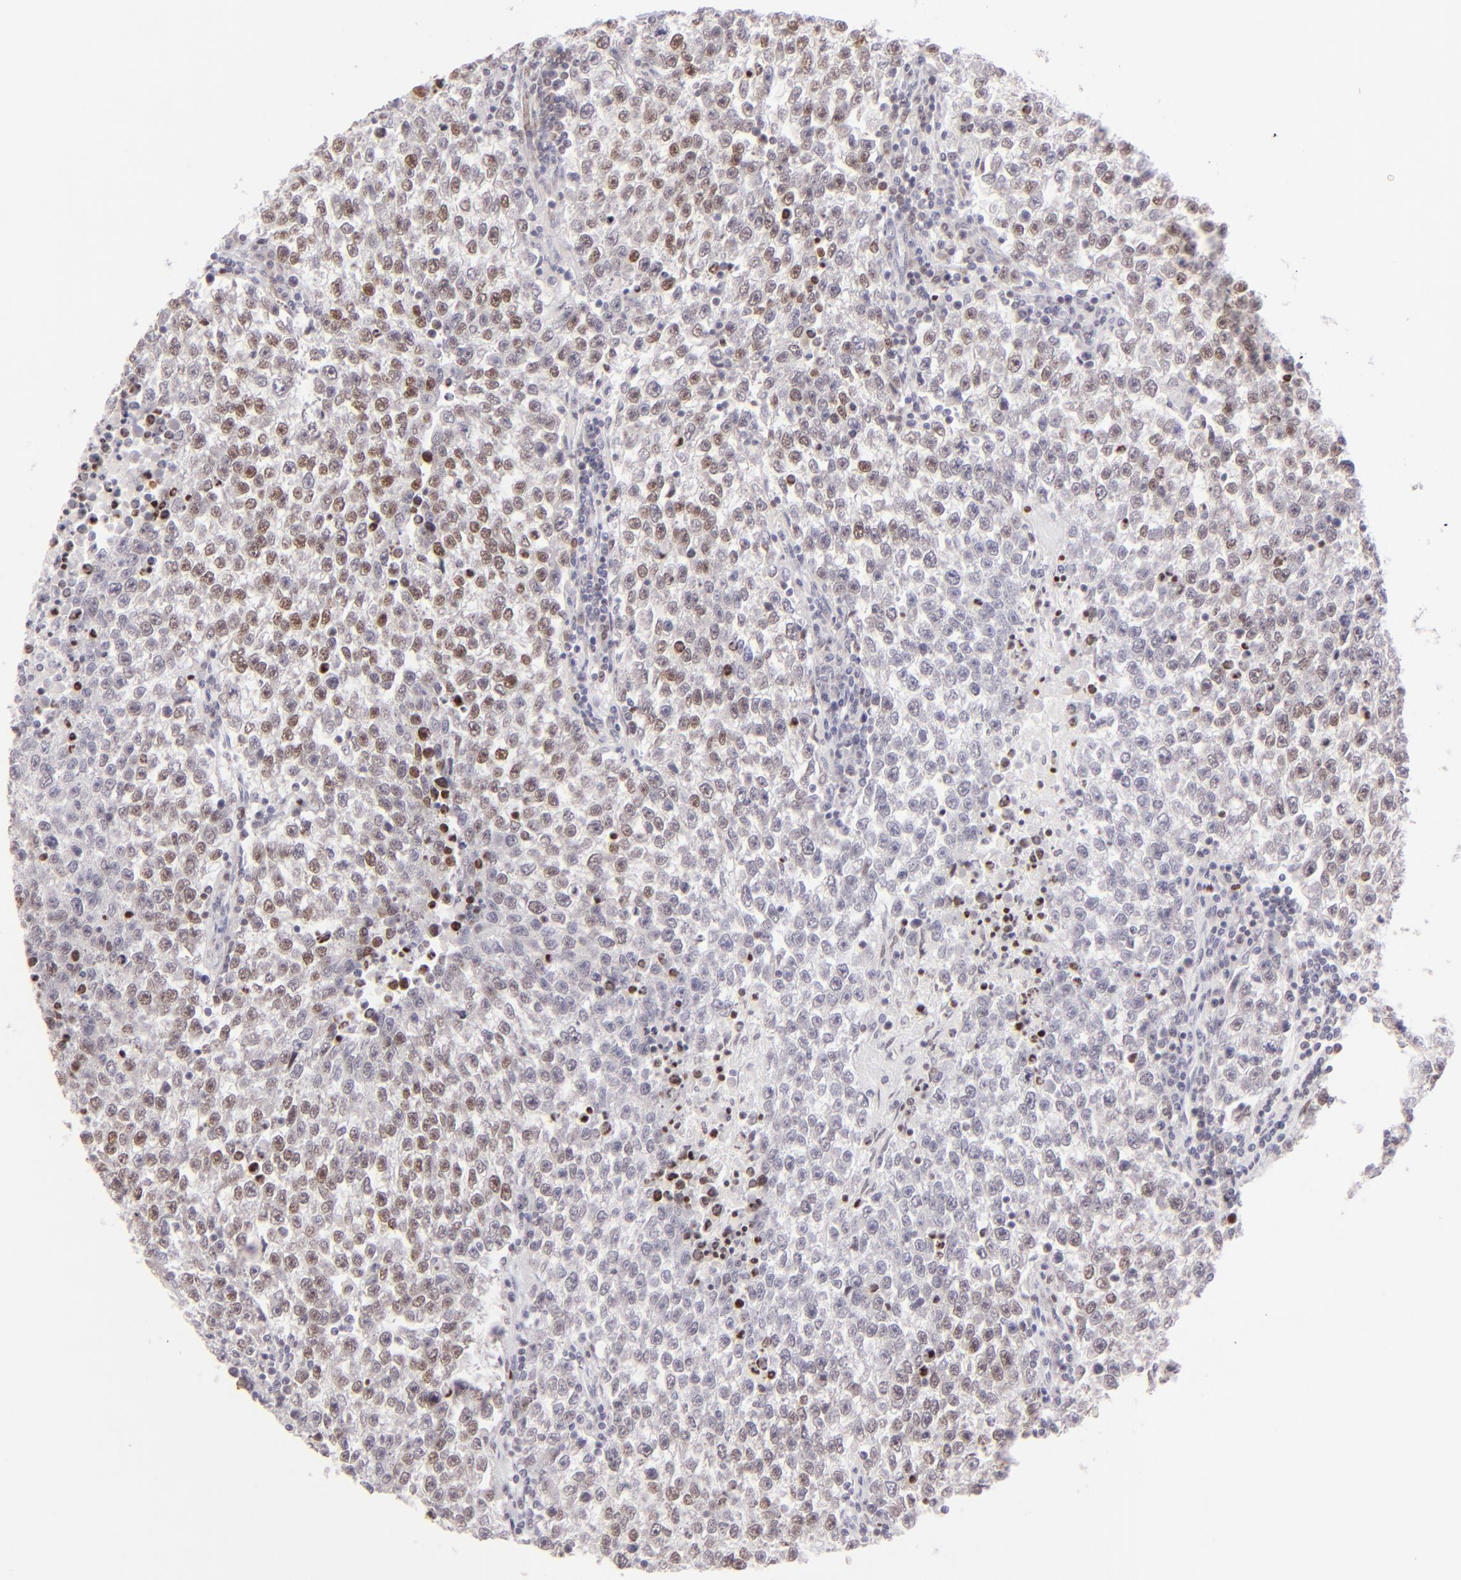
{"staining": {"intensity": "weak", "quantity": "25%-75%", "location": "nuclear"}, "tissue": "testis cancer", "cell_type": "Tumor cells", "image_type": "cancer", "snomed": [{"axis": "morphology", "description": "Seminoma, NOS"}, {"axis": "topography", "description": "Testis"}], "caption": "Immunohistochemistry histopathology image of testis cancer (seminoma) stained for a protein (brown), which exhibits low levels of weak nuclear expression in about 25%-75% of tumor cells.", "gene": "POU2F1", "patient": {"sex": "male", "age": 36}}